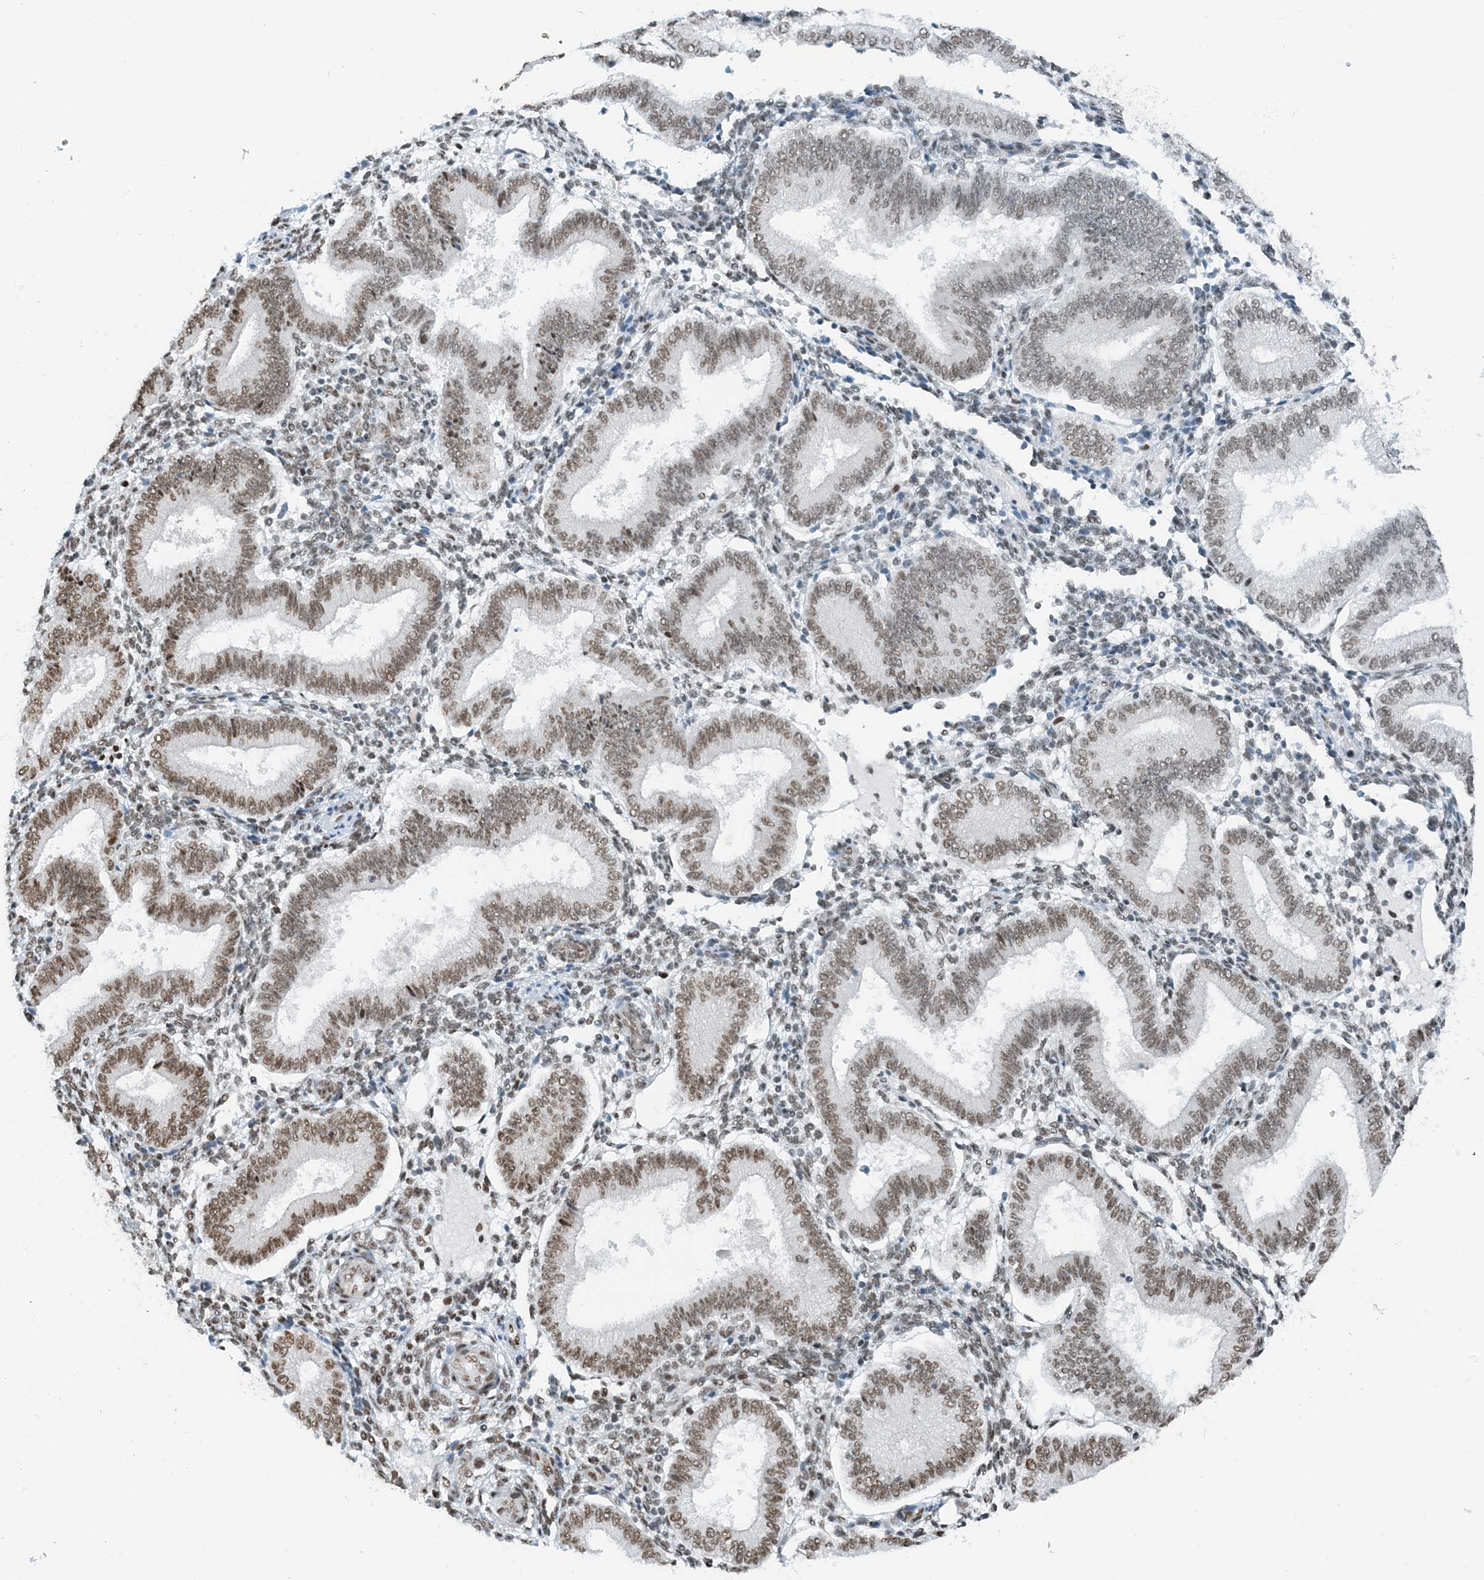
{"staining": {"intensity": "weak", "quantity": "25%-75%", "location": "nuclear"}, "tissue": "endometrium", "cell_type": "Cells in endometrial stroma", "image_type": "normal", "snomed": [{"axis": "morphology", "description": "Normal tissue, NOS"}, {"axis": "topography", "description": "Endometrium"}], "caption": "A micrograph of human endometrium stained for a protein displays weak nuclear brown staining in cells in endometrial stroma.", "gene": "ZNF500", "patient": {"sex": "female", "age": 39}}